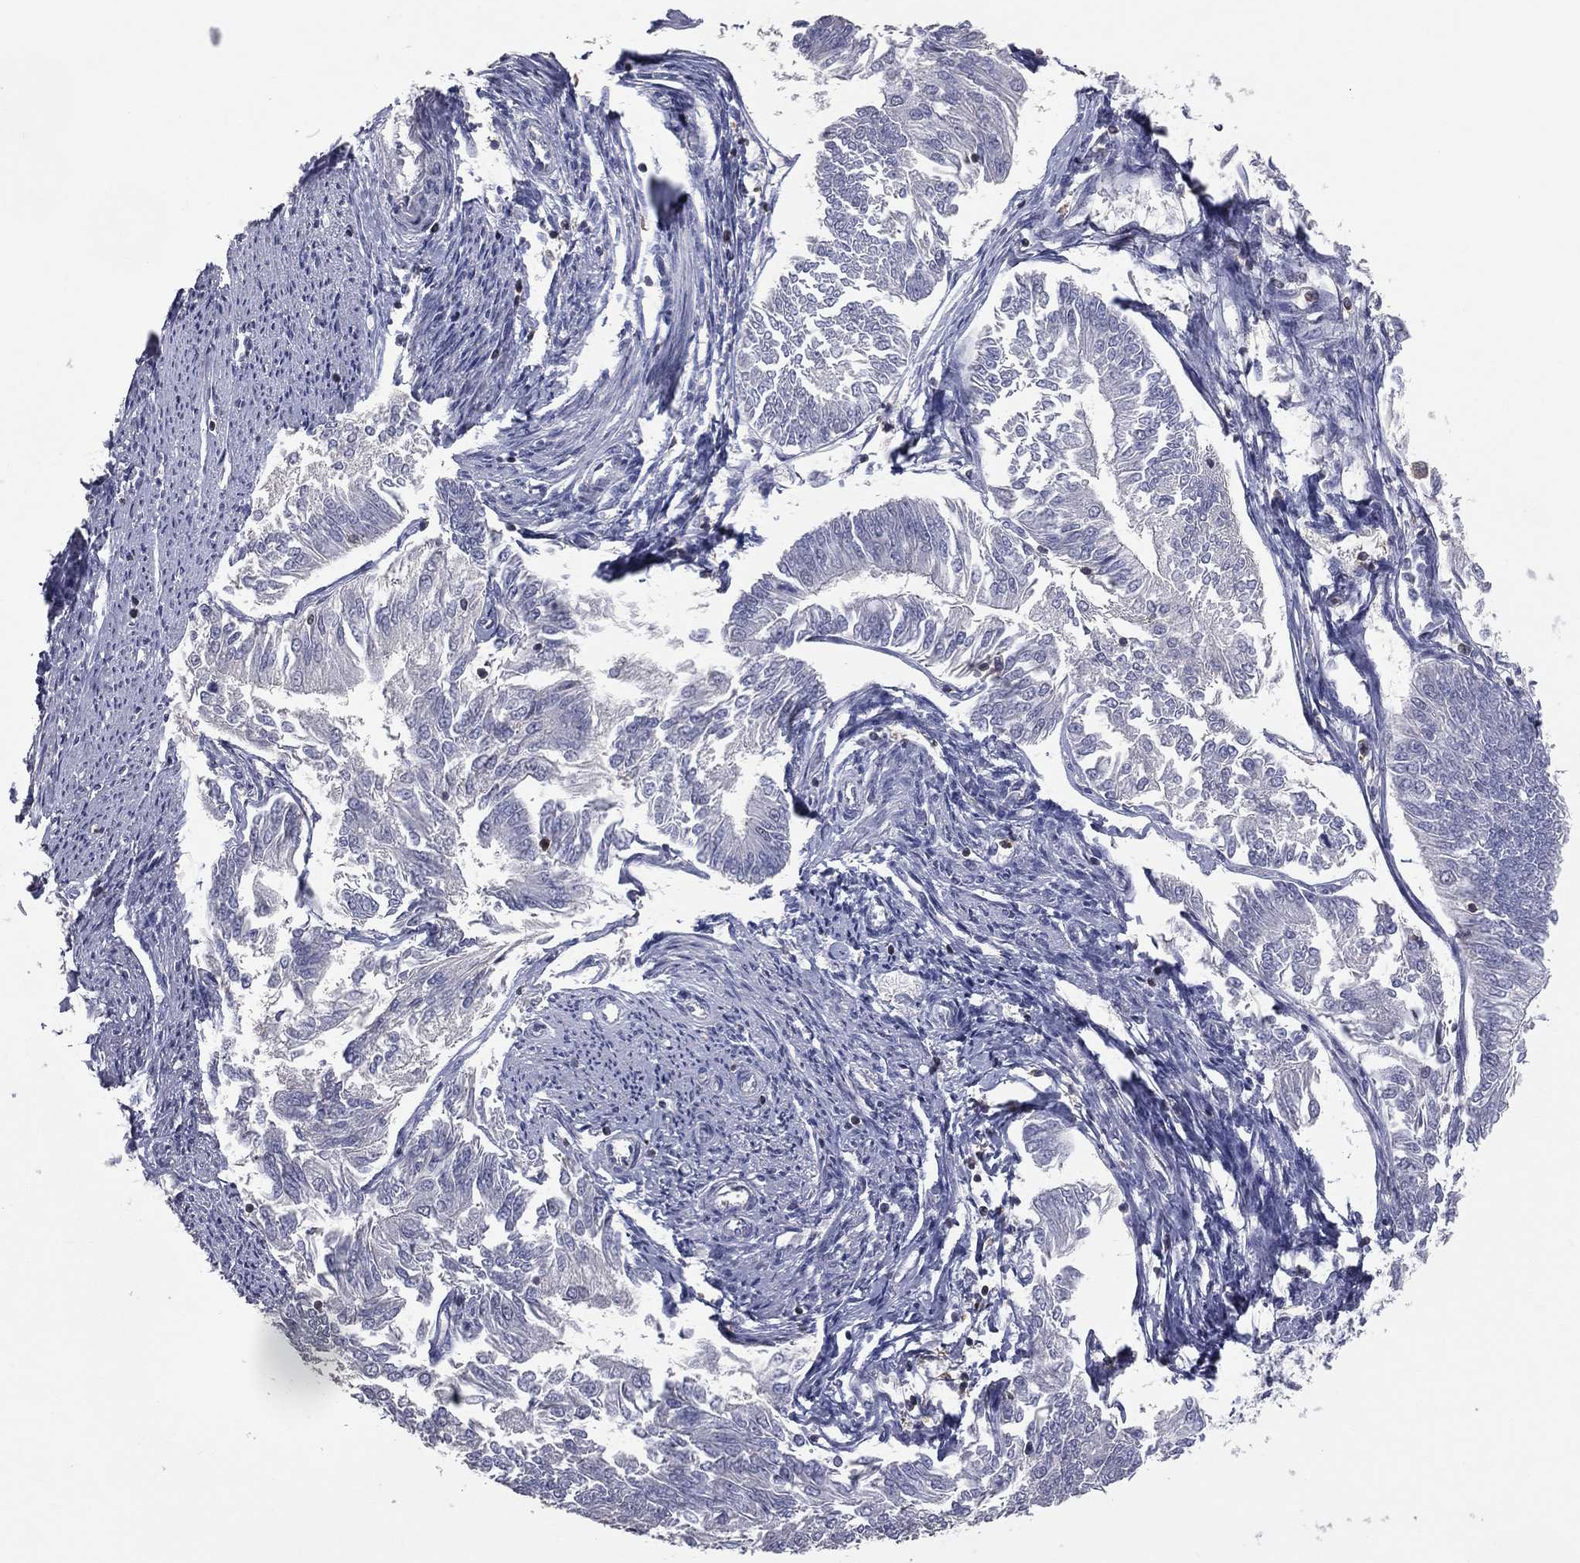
{"staining": {"intensity": "negative", "quantity": "none", "location": "none"}, "tissue": "endometrial cancer", "cell_type": "Tumor cells", "image_type": "cancer", "snomed": [{"axis": "morphology", "description": "Adenocarcinoma, NOS"}, {"axis": "topography", "description": "Endometrium"}], "caption": "Tumor cells show no significant protein expression in endometrial cancer (adenocarcinoma).", "gene": "PSTPIP1", "patient": {"sex": "female", "age": 58}}